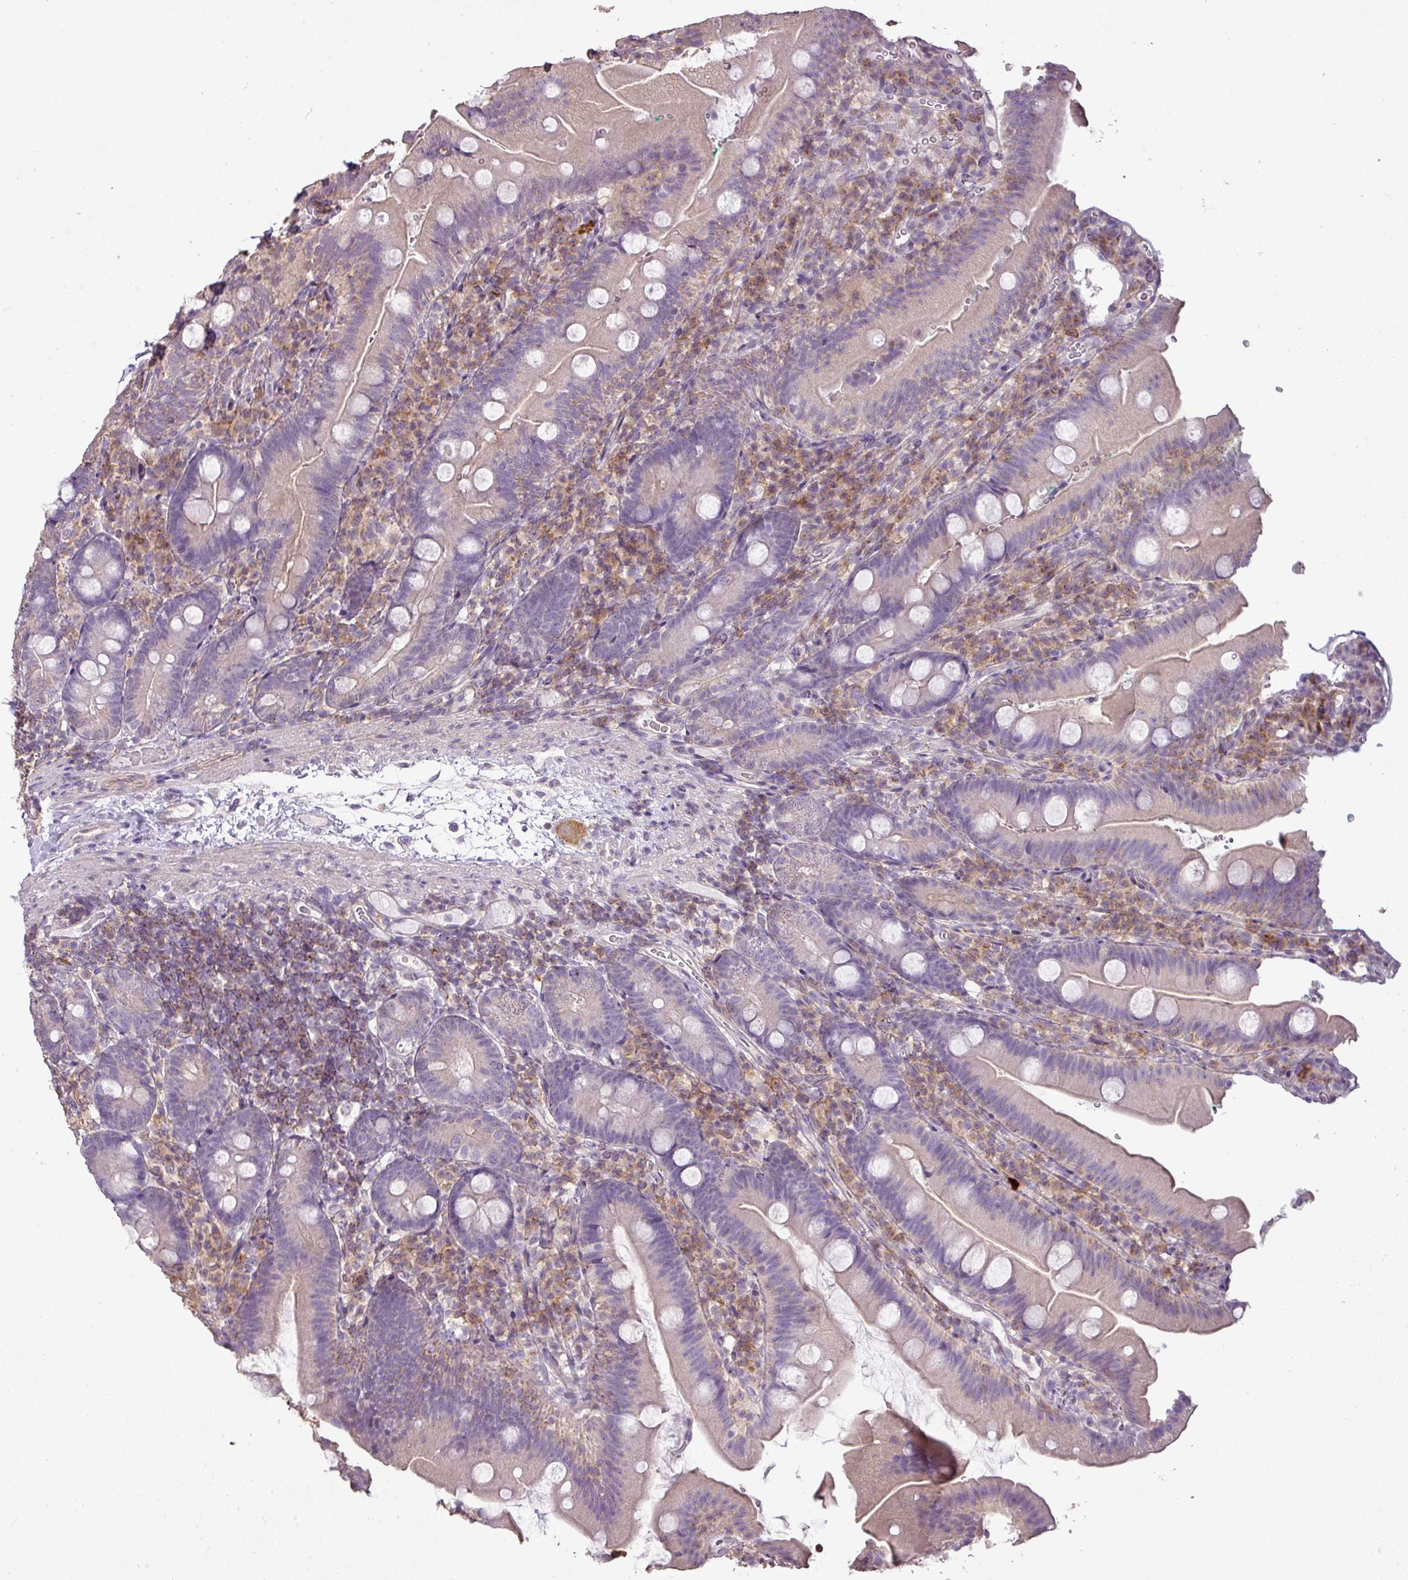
{"staining": {"intensity": "weak", "quantity": "<25%", "location": "cytoplasmic/membranous"}, "tissue": "duodenum", "cell_type": "Glandular cells", "image_type": "normal", "snomed": [{"axis": "morphology", "description": "Normal tissue, NOS"}, {"axis": "topography", "description": "Duodenum"}], "caption": "Glandular cells show no significant staining in benign duodenum.", "gene": "LY9", "patient": {"sex": "female", "age": 67}}